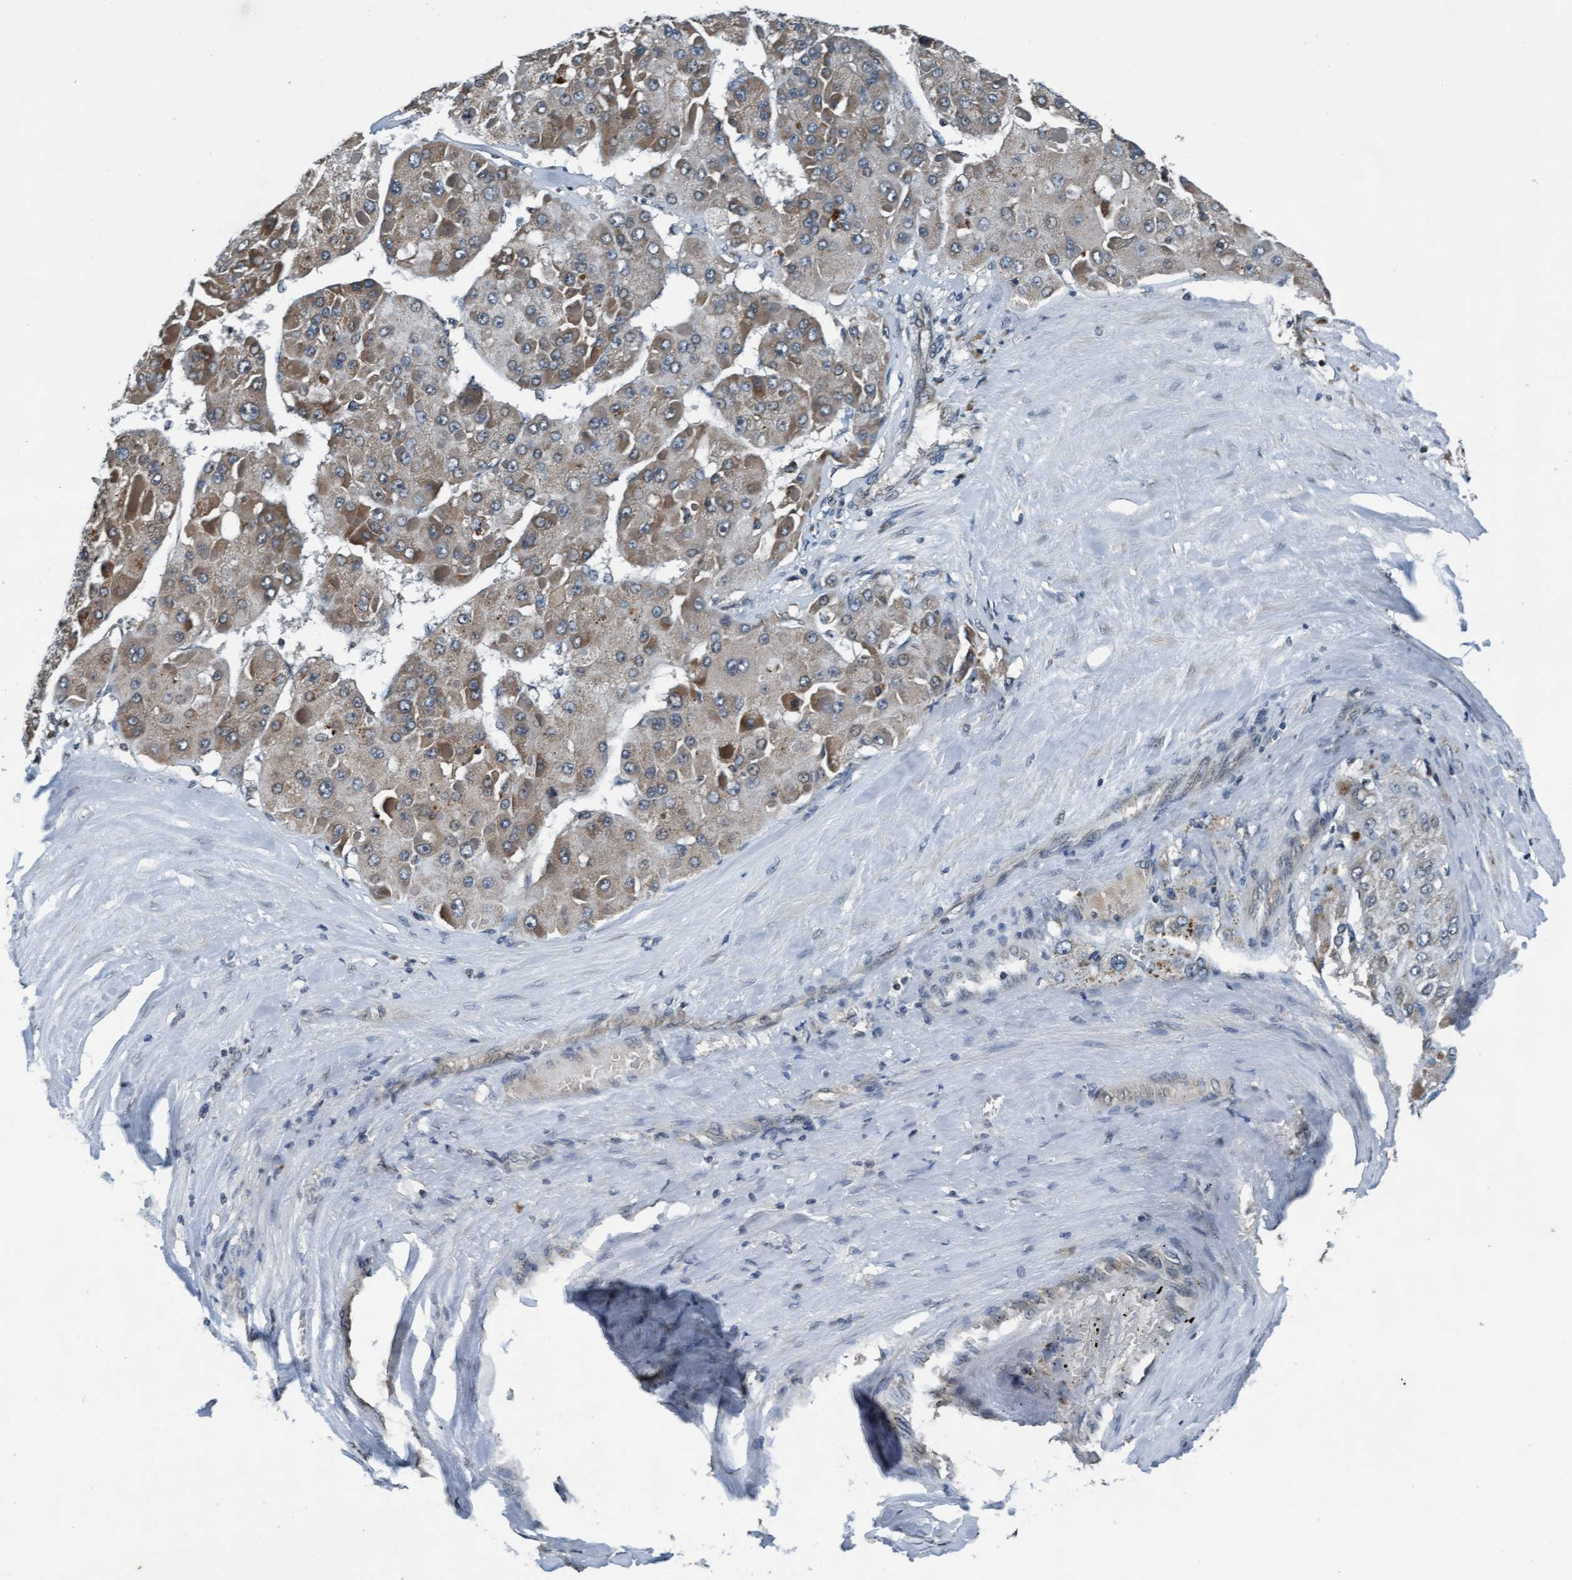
{"staining": {"intensity": "moderate", "quantity": ">75%", "location": "cytoplasmic/membranous"}, "tissue": "liver cancer", "cell_type": "Tumor cells", "image_type": "cancer", "snomed": [{"axis": "morphology", "description": "Carcinoma, Hepatocellular, NOS"}, {"axis": "topography", "description": "Liver"}], "caption": "Liver cancer tissue exhibits moderate cytoplasmic/membranous expression in about >75% of tumor cells, visualized by immunohistochemistry.", "gene": "WASF1", "patient": {"sex": "female", "age": 73}}